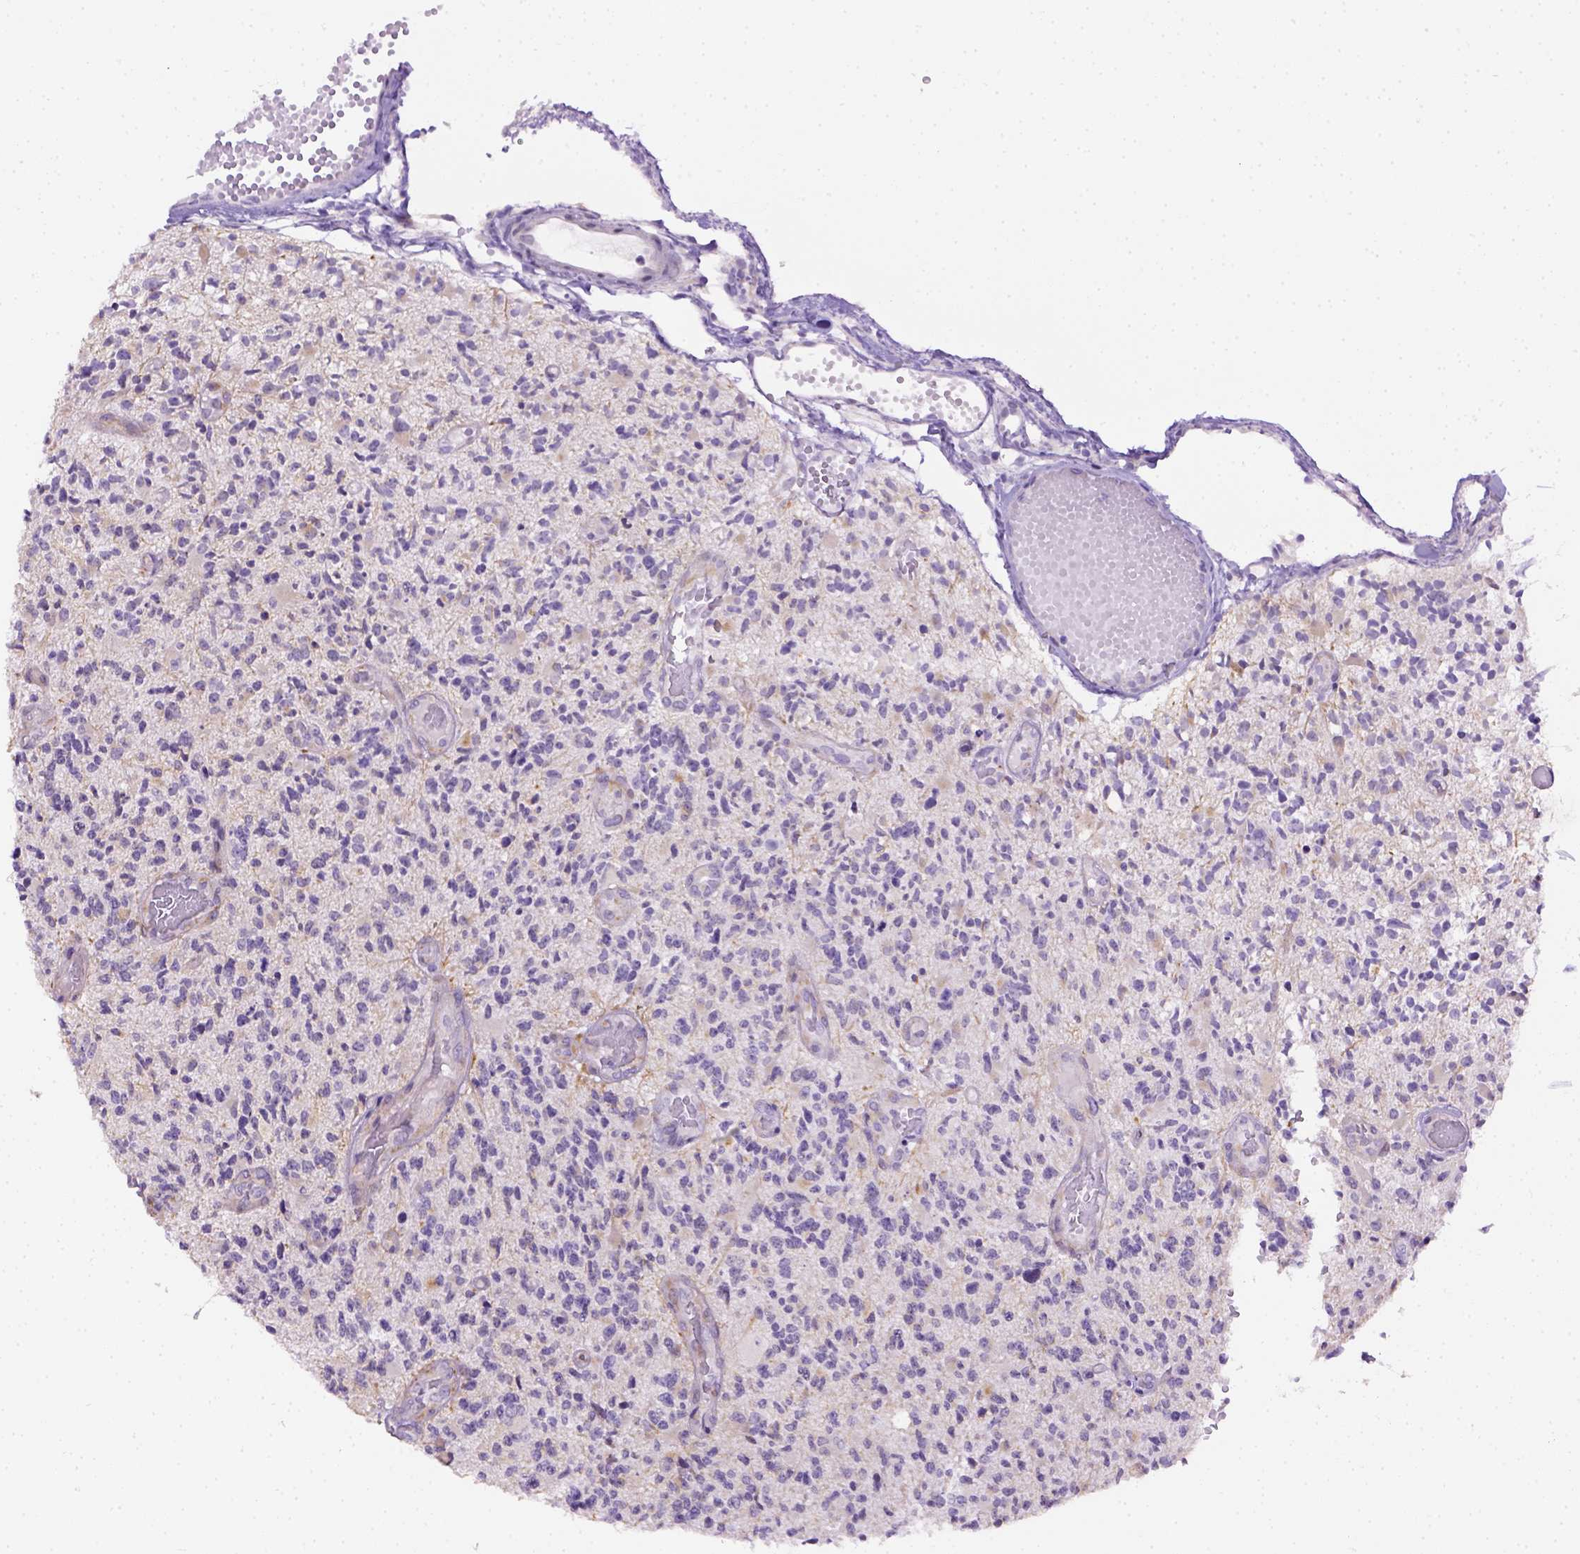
{"staining": {"intensity": "negative", "quantity": "none", "location": "none"}, "tissue": "glioma", "cell_type": "Tumor cells", "image_type": "cancer", "snomed": [{"axis": "morphology", "description": "Glioma, malignant, High grade"}, {"axis": "topography", "description": "Brain"}], "caption": "Protein analysis of malignant glioma (high-grade) shows no significant expression in tumor cells.", "gene": "FAM184B", "patient": {"sex": "female", "age": 63}}